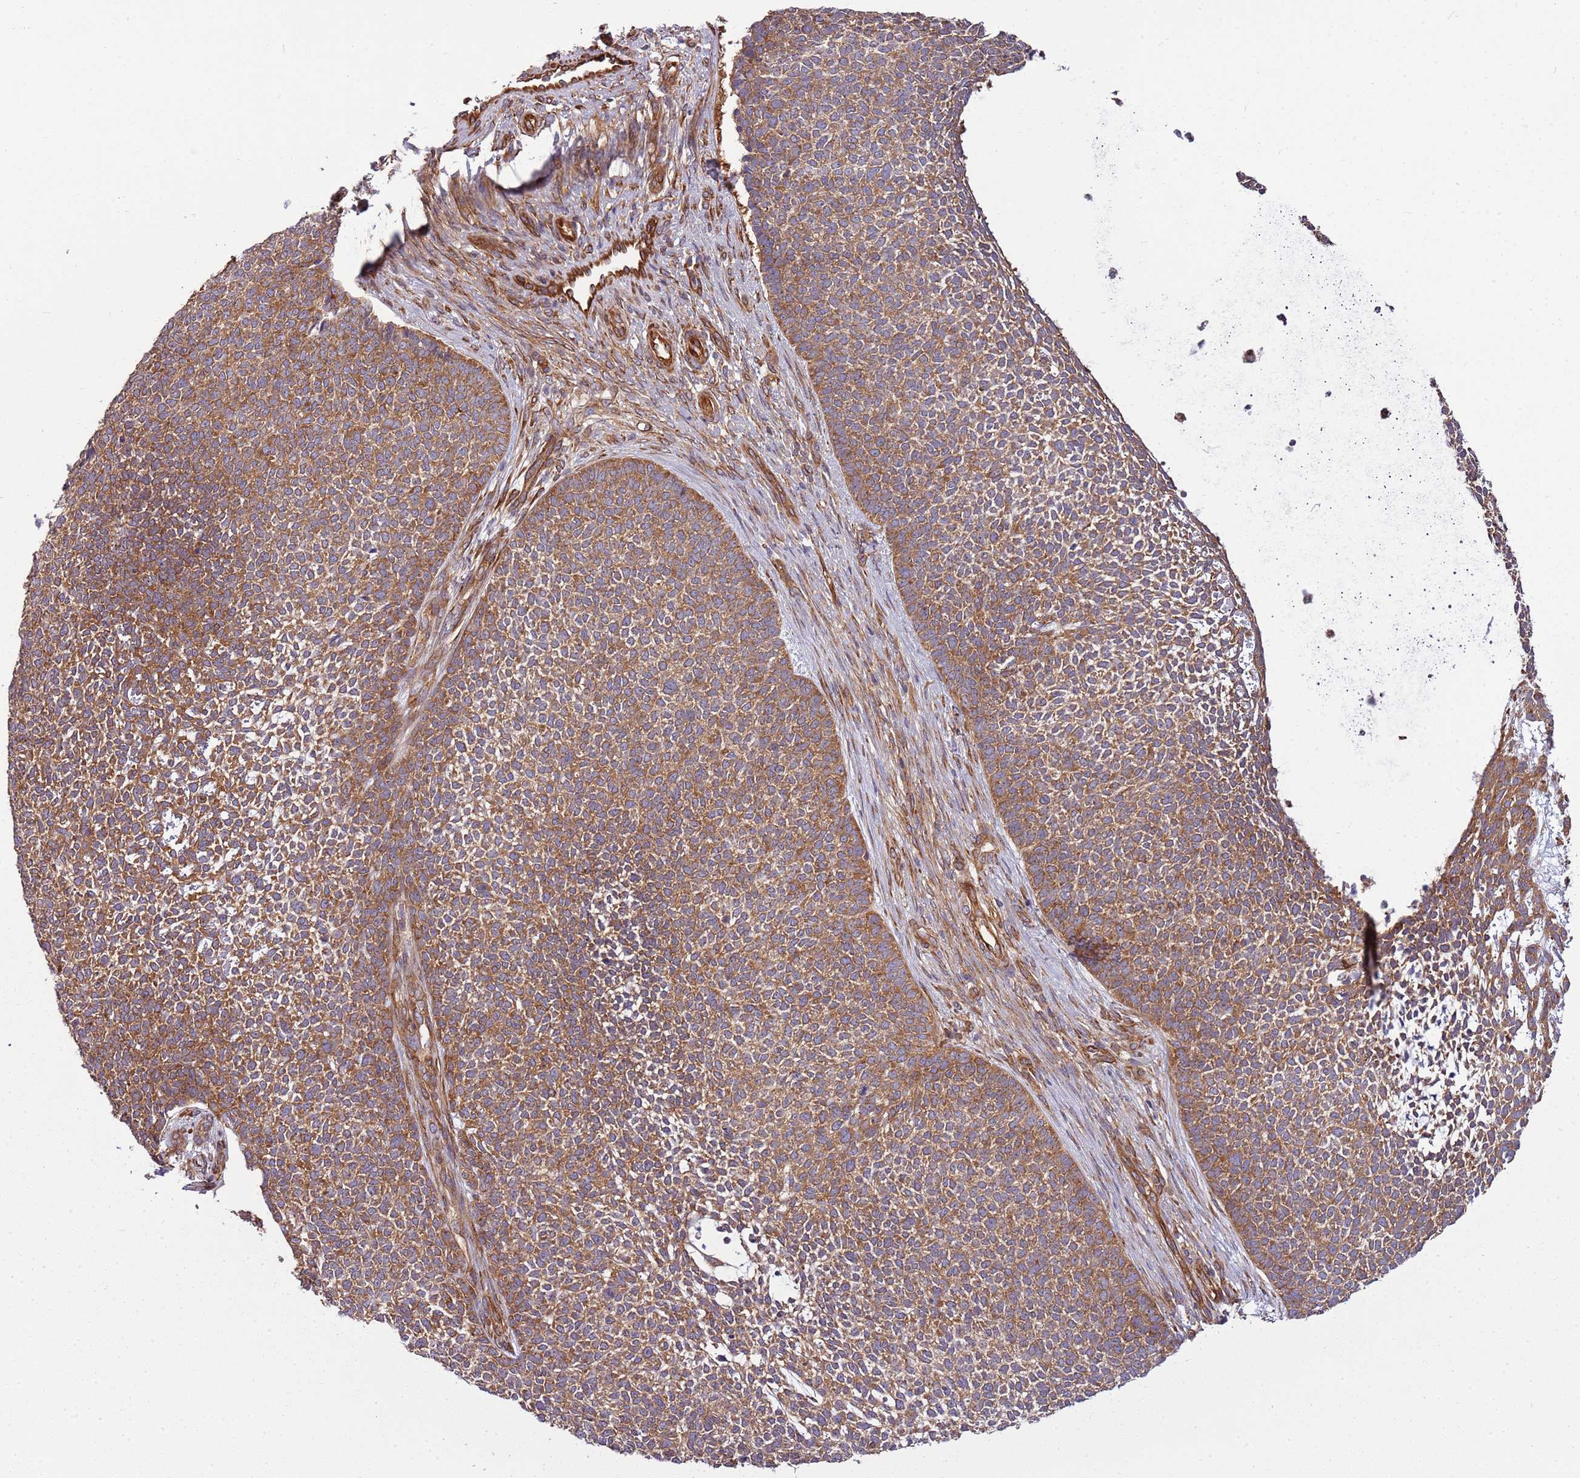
{"staining": {"intensity": "moderate", "quantity": ">75%", "location": "cytoplasmic/membranous"}, "tissue": "skin cancer", "cell_type": "Tumor cells", "image_type": "cancer", "snomed": [{"axis": "morphology", "description": "Basal cell carcinoma"}, {"axis": "topography", "description": "Skin"}], "caption": "High-magnification brightfield microscopy of skin basal cell carcinoma stained with DAB (3,3'-diaminobenzidine) (brown) and counterstained with hematoxylin (blue). tumor cells exhibit moderate cytoplasmic/membranous positivity is appreciated in approximately>75% of cells.", "gene": "GNL1", "patient": {"sex": "female", "age": 84}}